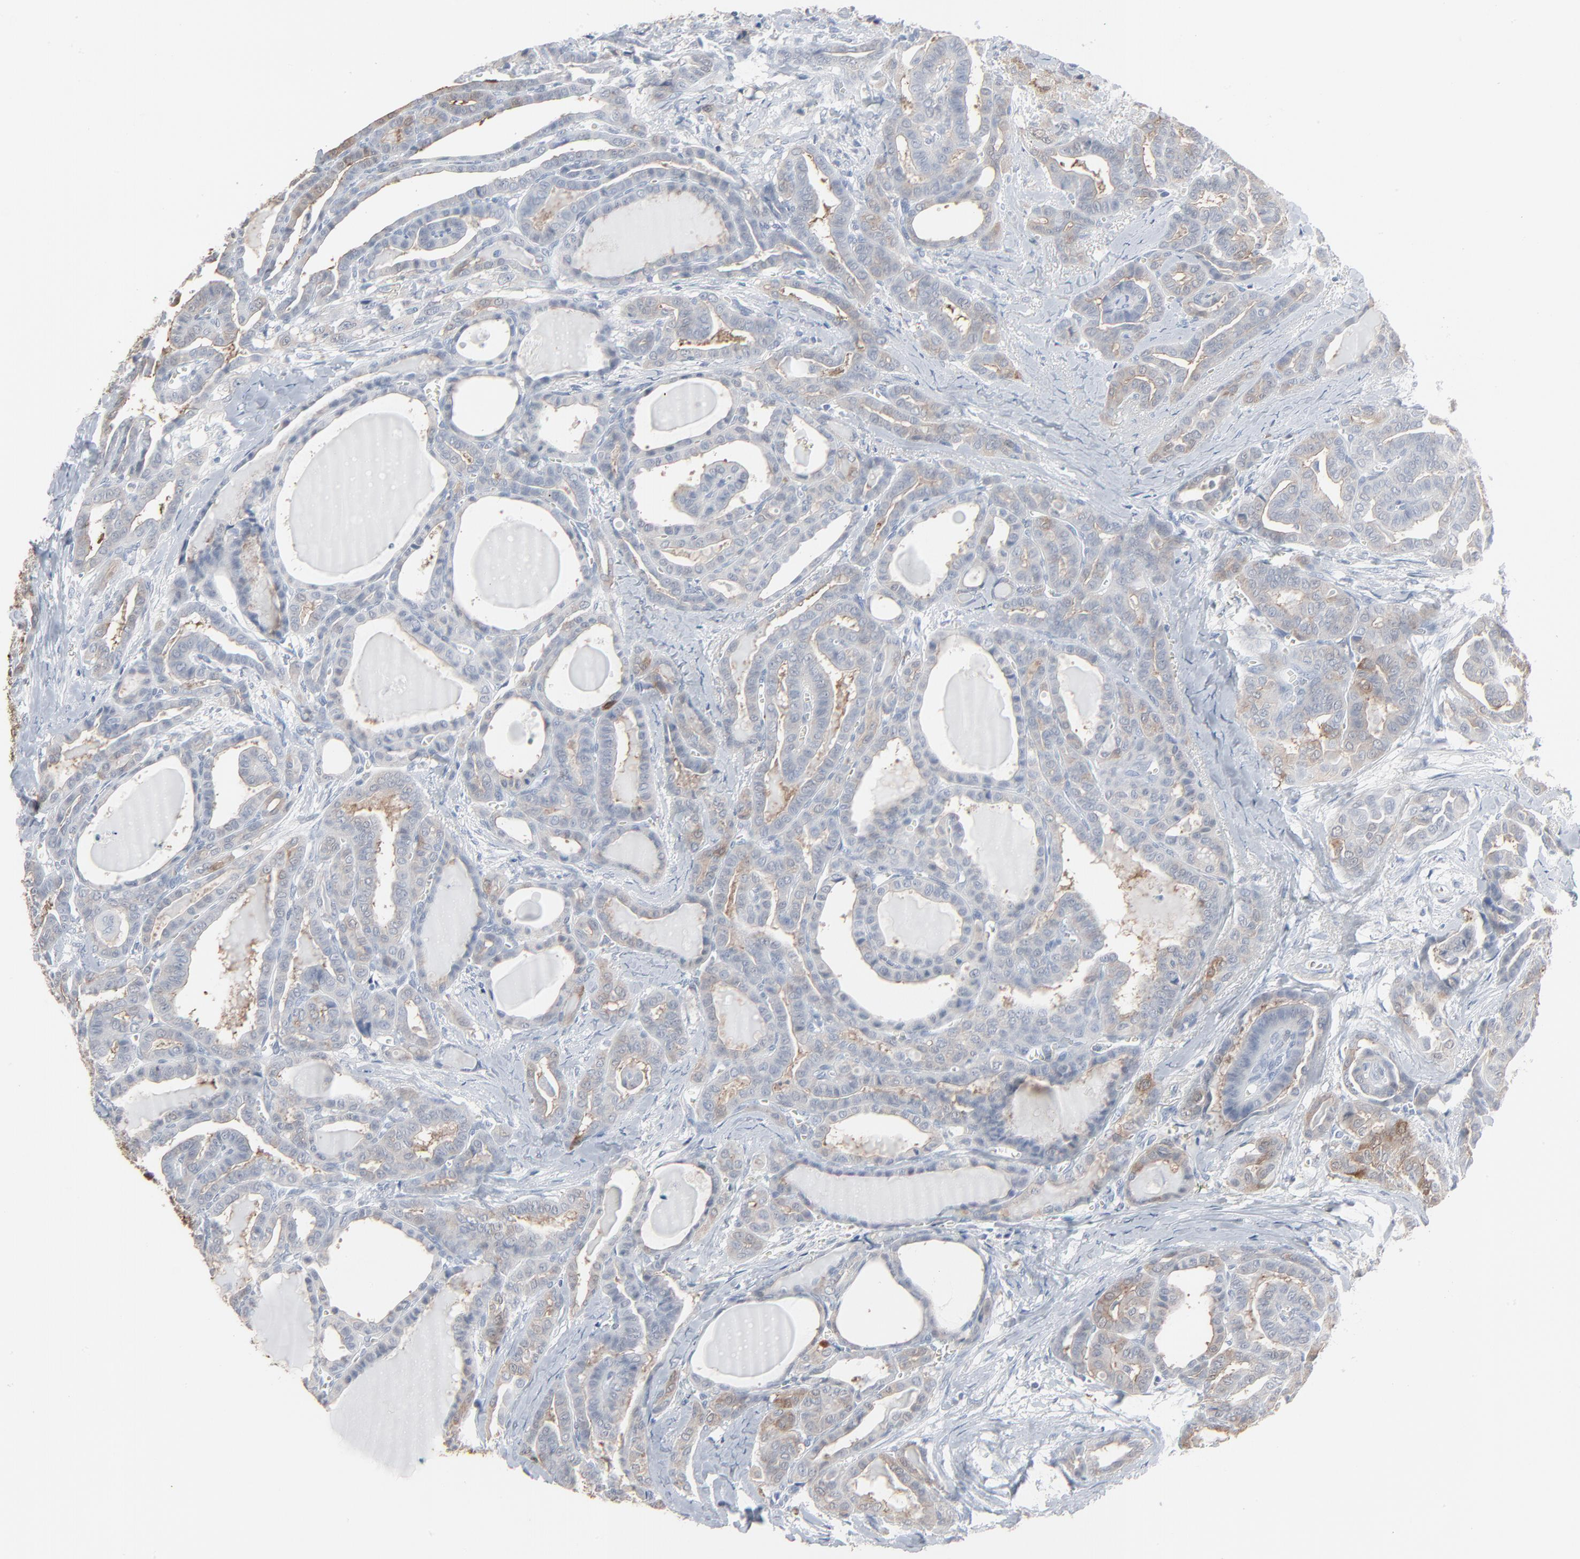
{"staining": {"intensity": "weak", "quantity": "25%-75%", "location": "cytoplasmic/membranous"}, "tissue": "thyroid cancer", "cell_type": "Tumor cells", "image_type": "cancer", "snomed": [{"axis": "morphology", "description": "Carcinoma, NOS"}, {"axis": "topography", "description": "Thyroid gland"}], "caption": "Protein expression analysis of thyroid carcinoma demonstrates weak cytoplasmic/membranous positivity in approximately 25%-75% of tumor cells.", "gene": "PHGDH", "patient": {"sex": "female", "age": 91}}